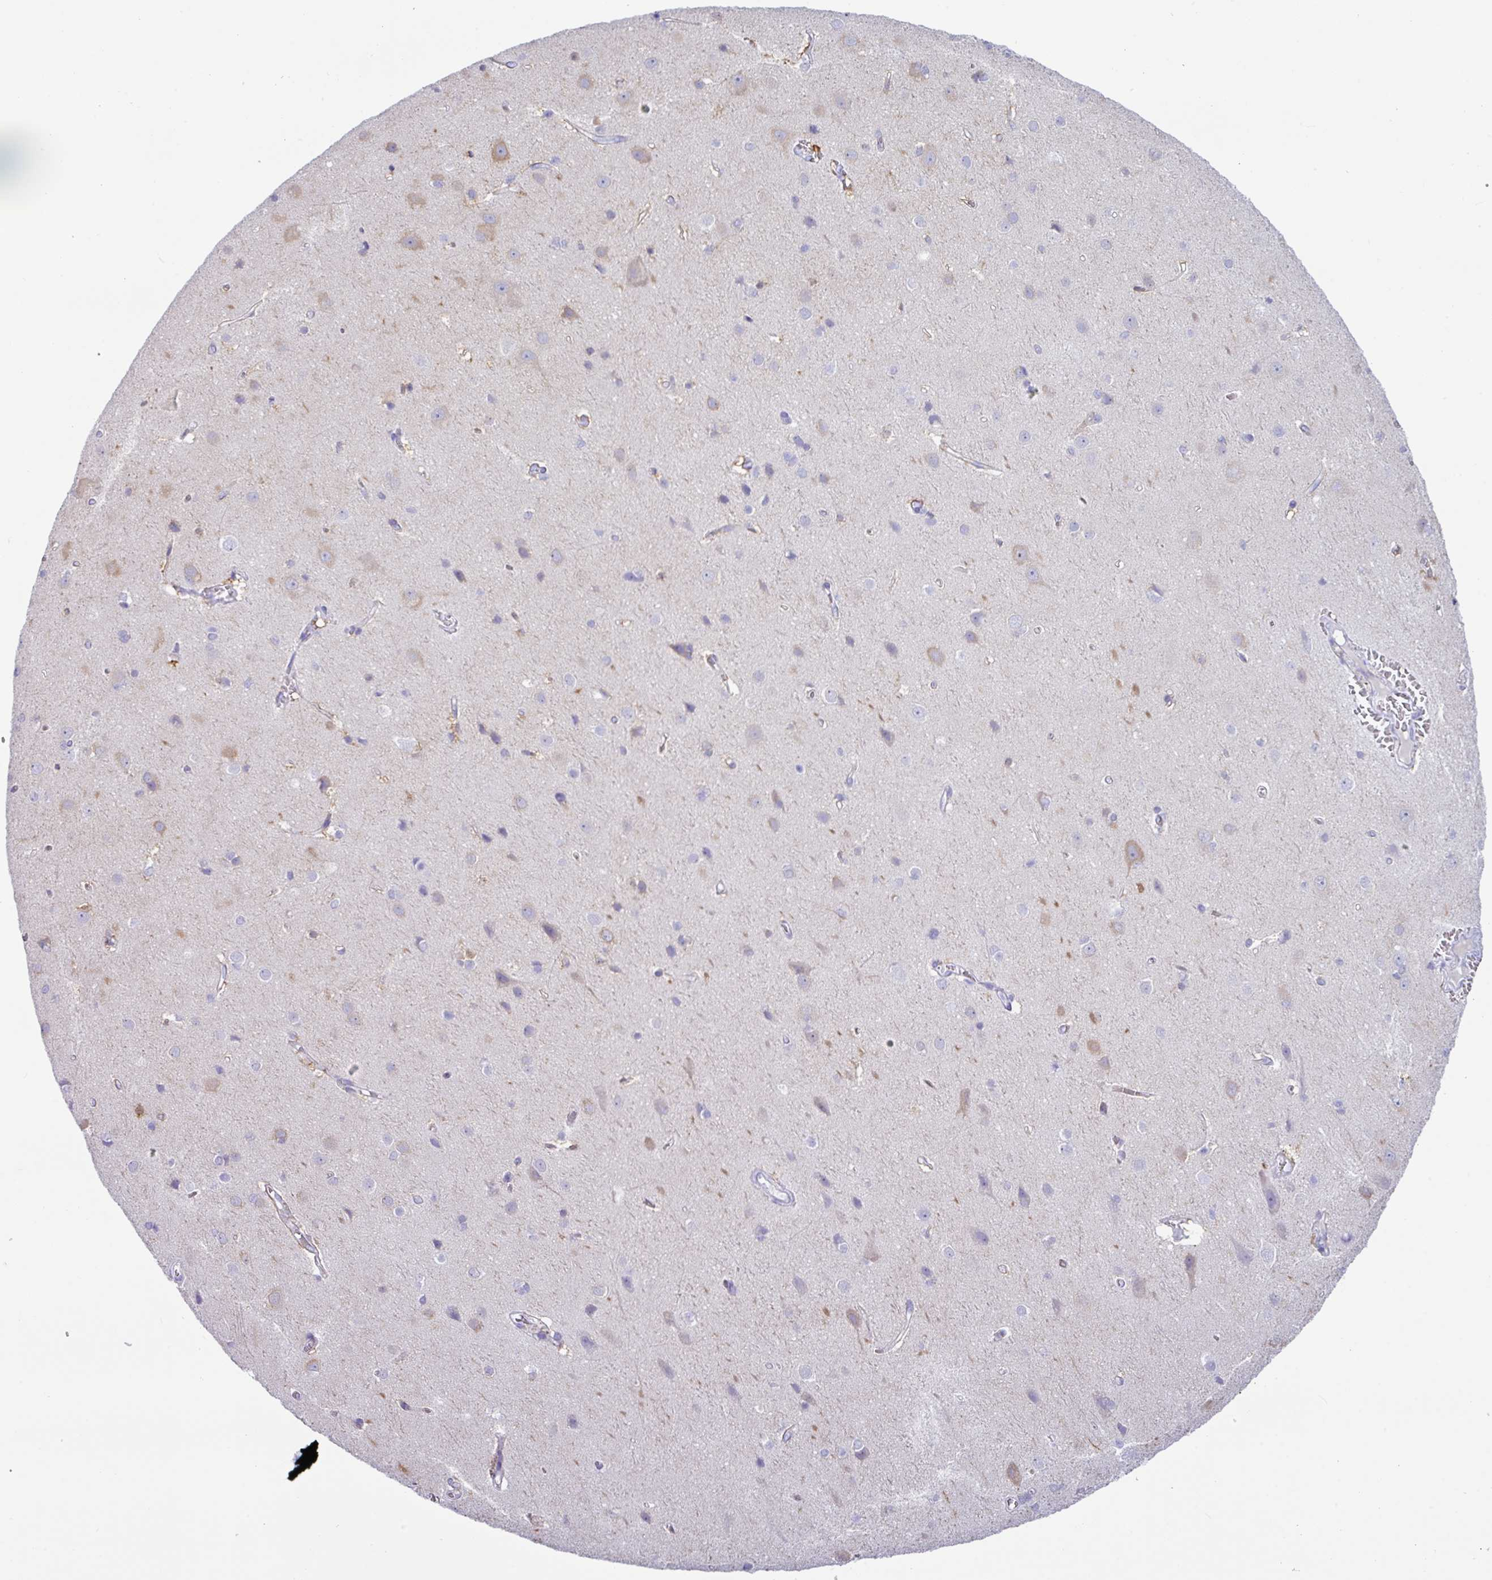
{"staining": {"intensity": "moderate", "quantity": "<25%", "location": "cytoplasmic/membranous"}, "tissue": "cerebral cortex", "cell_type": "Endothelial cells", "image_type": "normal", "snomed": [{"axis": "morphology", "description": "Normal tissue, NOS"}, {"axis": "topography", "description": "Cerebral cortex"}], "caption": "IHC image of normal cerebral cortex stained for a protein (brown), which exhibits low levels of moderate cytoplasmic/membranous staining in approximately <25% of endothelial cells.", "gene": "ZNF524", "patient": {"sex": "male", "age": 37}}